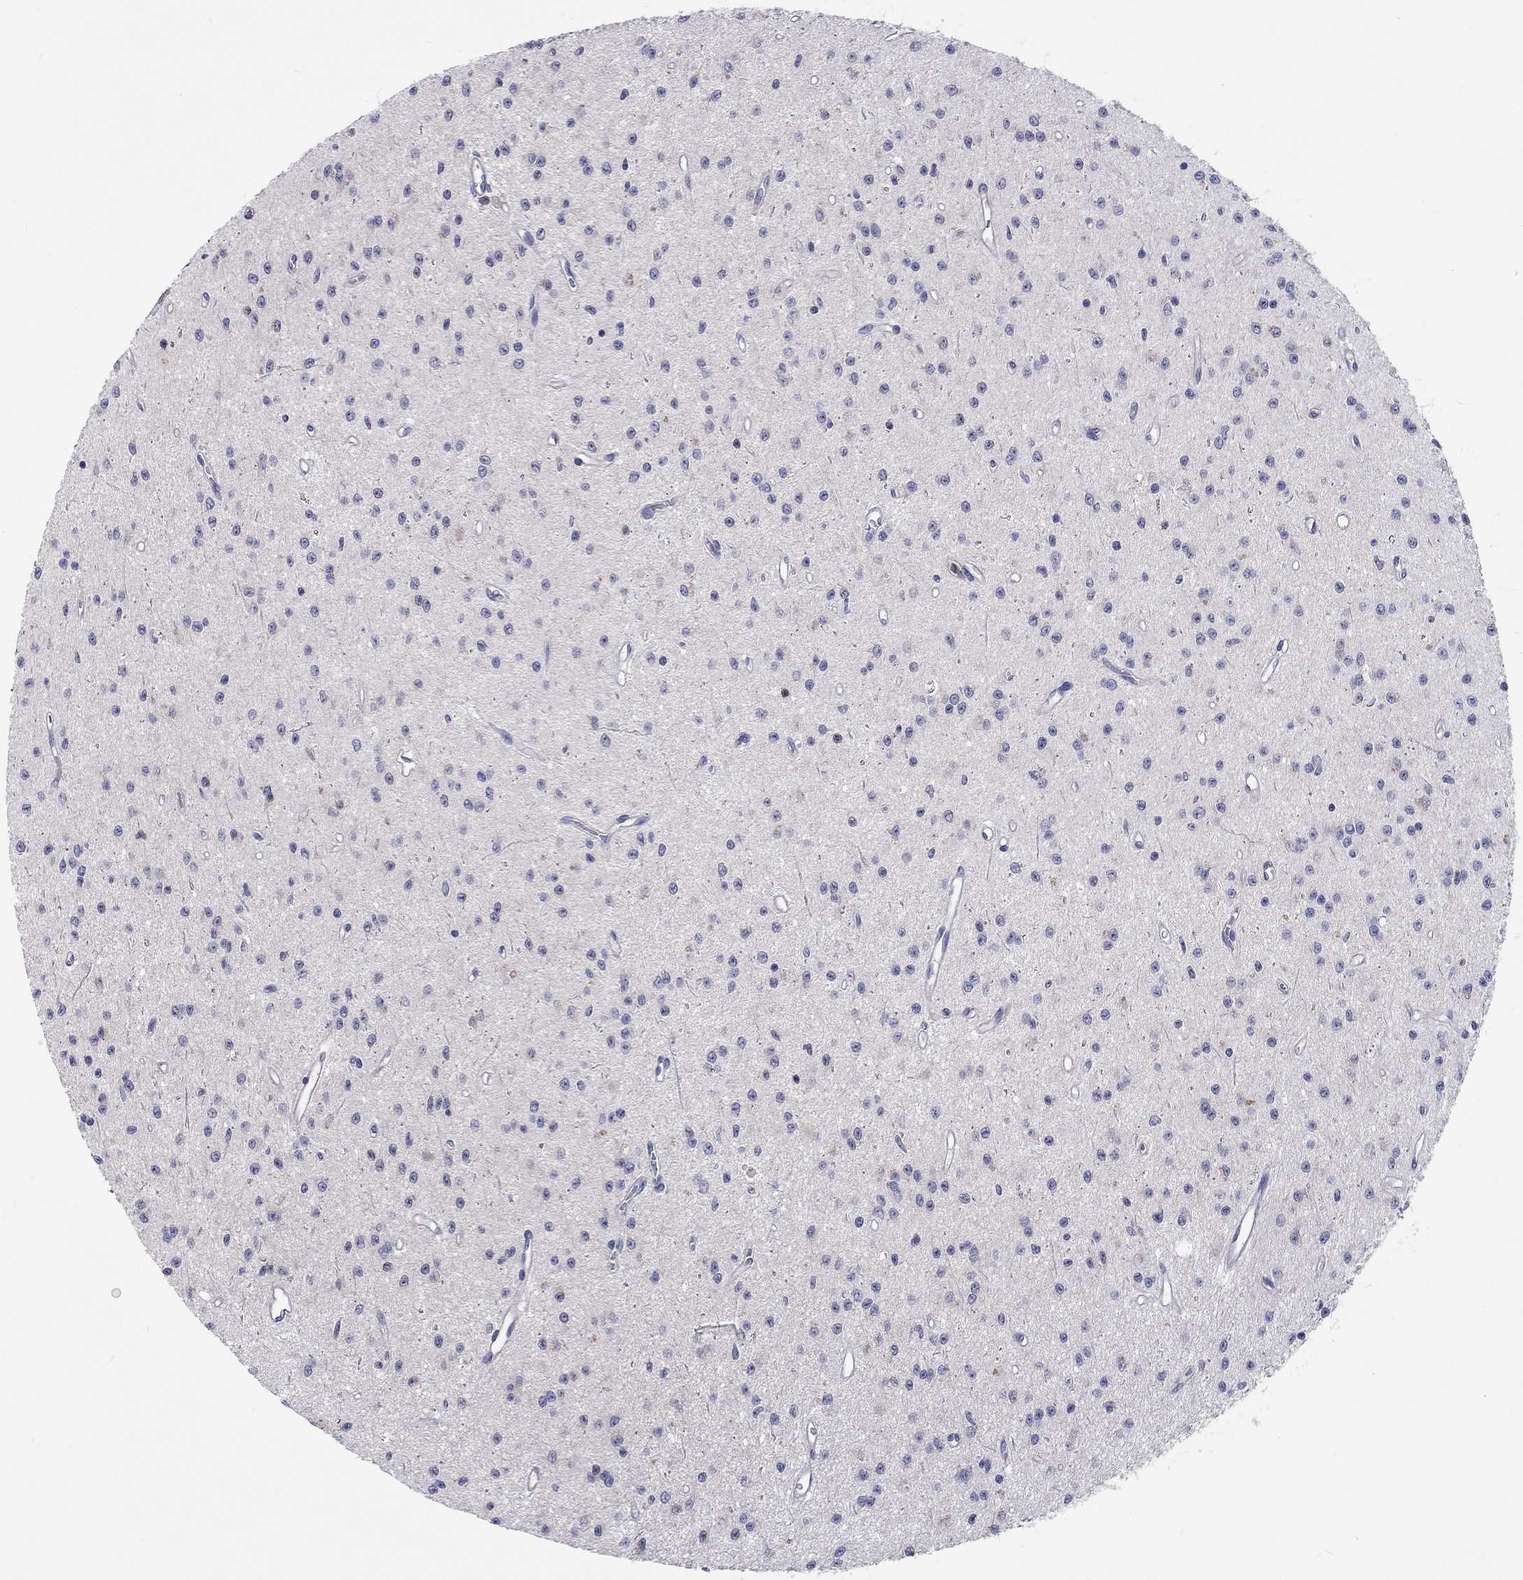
{"staining": {"intensity": "negative", "quantity": "none", "location": "none"}, "tissue": "glioma", "cell_type": "Tumor cells", "image_type": "cancer", "snomed": [{"axis": "morphology", "description": "Glioma, malignant, Low grade"}, {"axis": "topography", "description": "Brain"}], "caption": "IHC image of human glioma stained for a protein (brown), which exhibits no expression in tumor cells.", "gene": "ABCG4", "patient": {"sex": "female", "age": 45}}